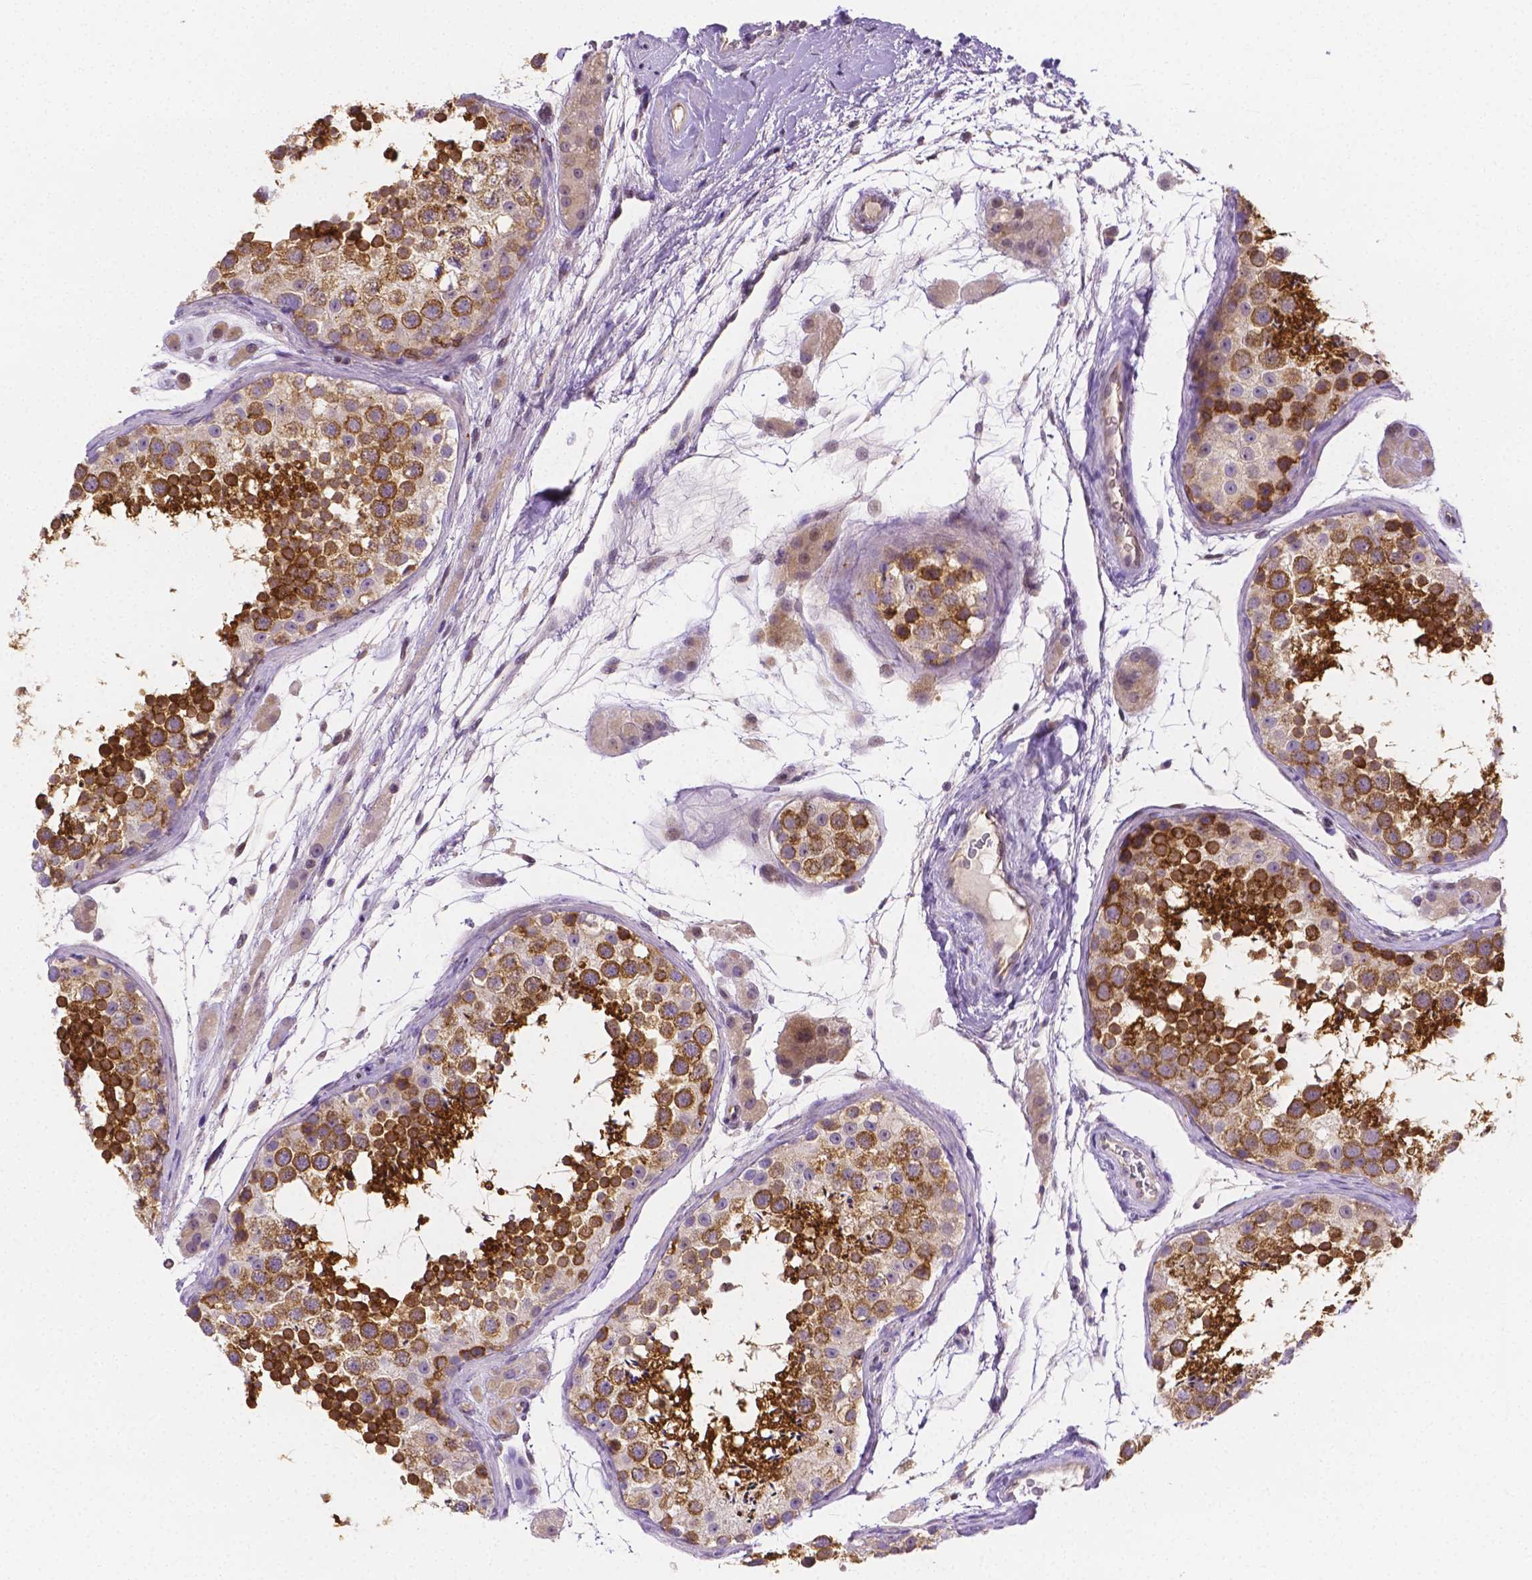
{"staining": {"intensity": "moderate", "quantity": "25%-75%", "location": "cytoplasmic/membranous"}, "tissue": "testis", "cell_type": "Cells in seminiferous ducts", "image_type": "normal", "snomed": [{"axis": "morphology", "description": "Normal tissue, NOS"}, {"axis": "topography", "description": "Testis"}], "caption": "Immunohistochemistry (IHC) image of benign testis stained for a protein (brown), which reveals medium levels of moderate cytoplasmic/membranous expression in approximately 25%-75% of cells in seminiferous ducts.", "gene": "ZNRD2", "patient": {"sex": "male", "age": 41}}